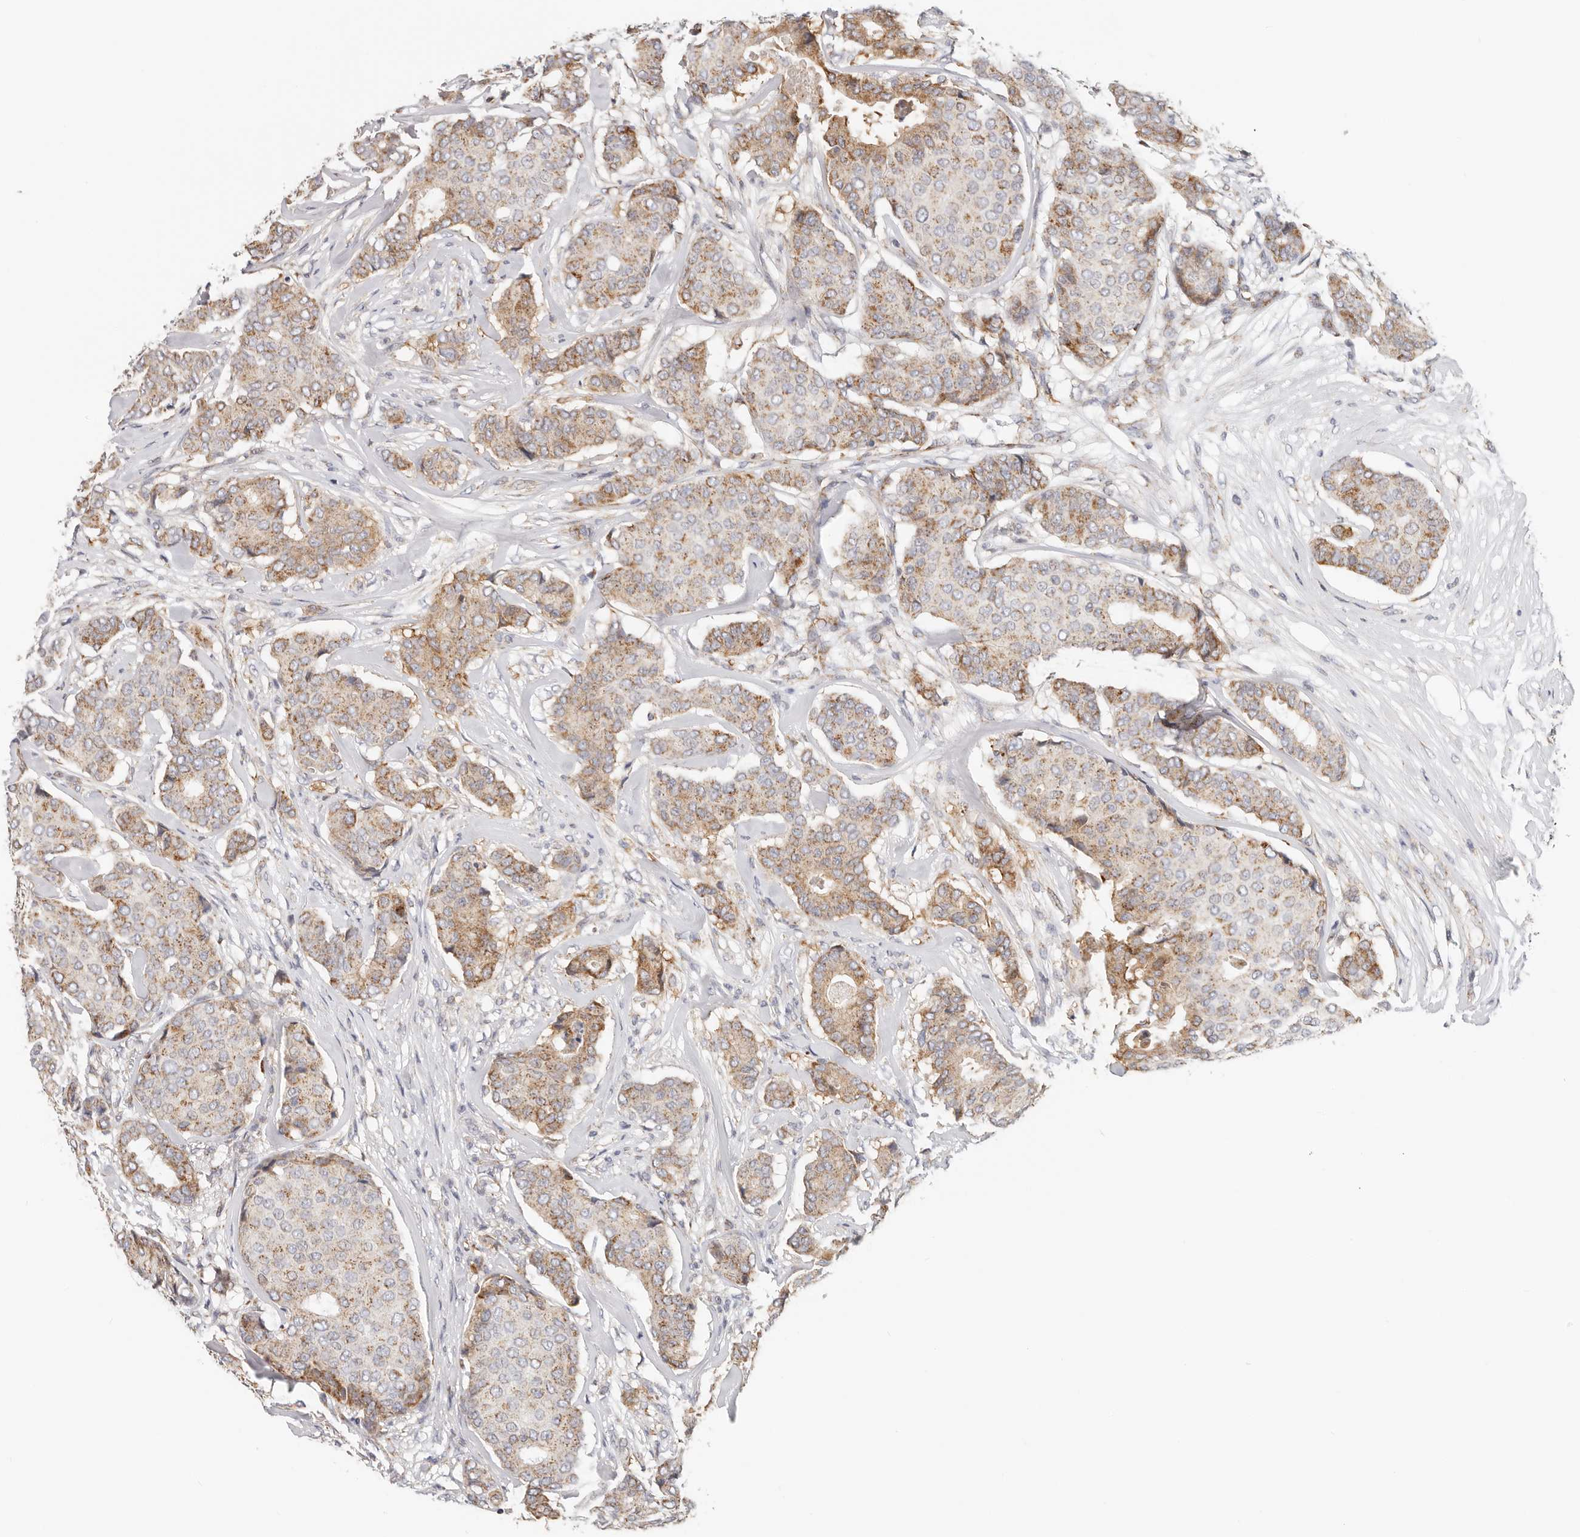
{"staining": {"intensity": "moderate", "quantity": ">75%", "location": "cytoplasmic/membranous"}, "tissue": "breast cancer", "cell_type": "Tumor cells", "image_type": "cancer", "snomed": [{"axis": "morphology", "description": "Duct carcinoma"}, {"axis": "topography", "description": "Breast"}], "caption": "Breast intraductal carcinoma stained with DAB immunohistochemistry demonstrates medium levels of moderate cytoplasmic/membranous staining in about >75% of tumor cells.", "gene": "AFDN", "patient": {"sex": "female", "age": 75}}